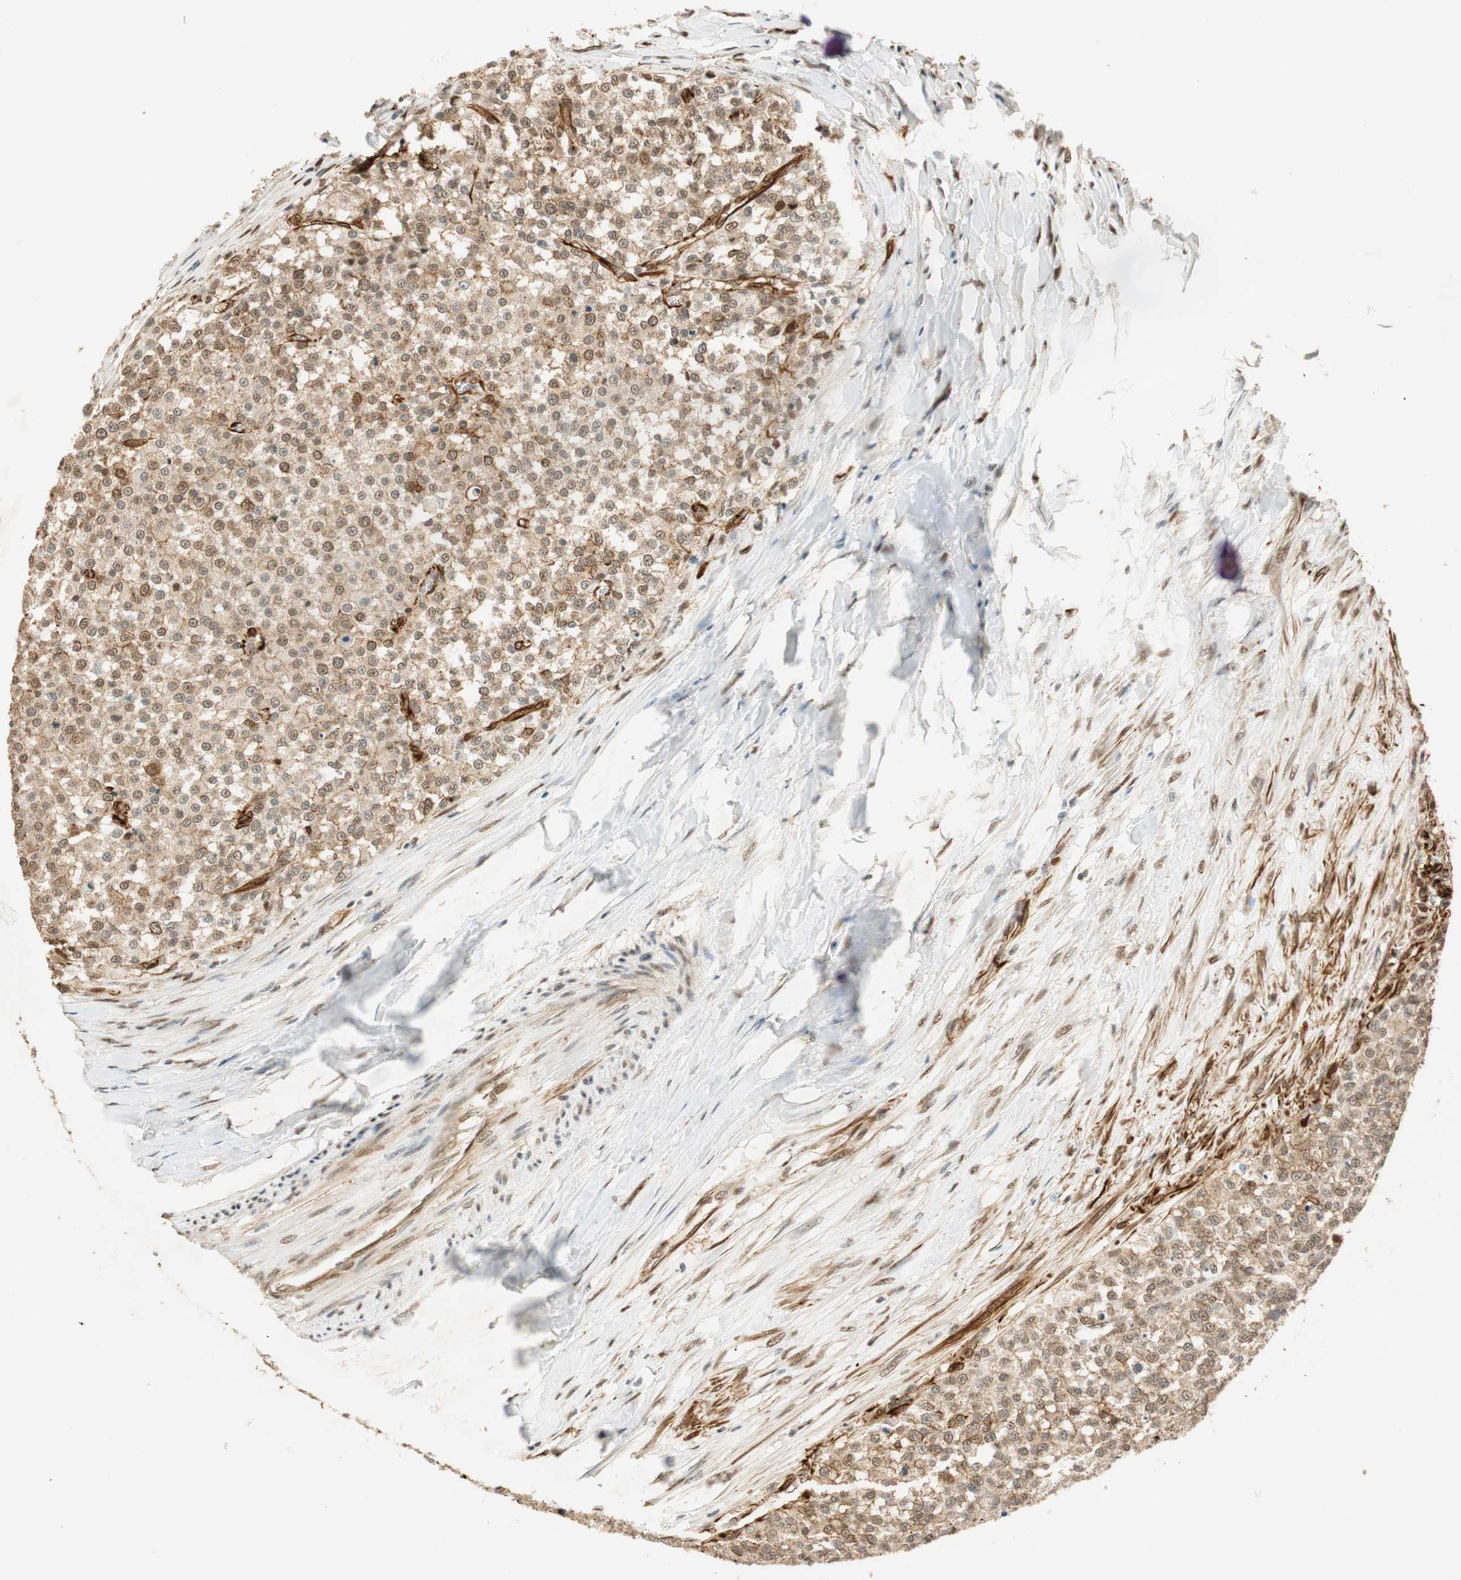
{"staining": {"intensity": "negative", "quantity": "none", "location": "none"}, "tissue": "testis cancer", "cell_type": "Tumor cells", "image_type": "cancer", "snomed": [{"axis": "morphology", "description": "Seminoma, NOS"}, {"axis": "topography", "description": "Testis"}], "caption": "A micrograph of testis cancer (seminoma) stained for a protein shows no brown staining in tumor cells.", "gene": "NES", "patient": {"sex": "male", "age": 59}}